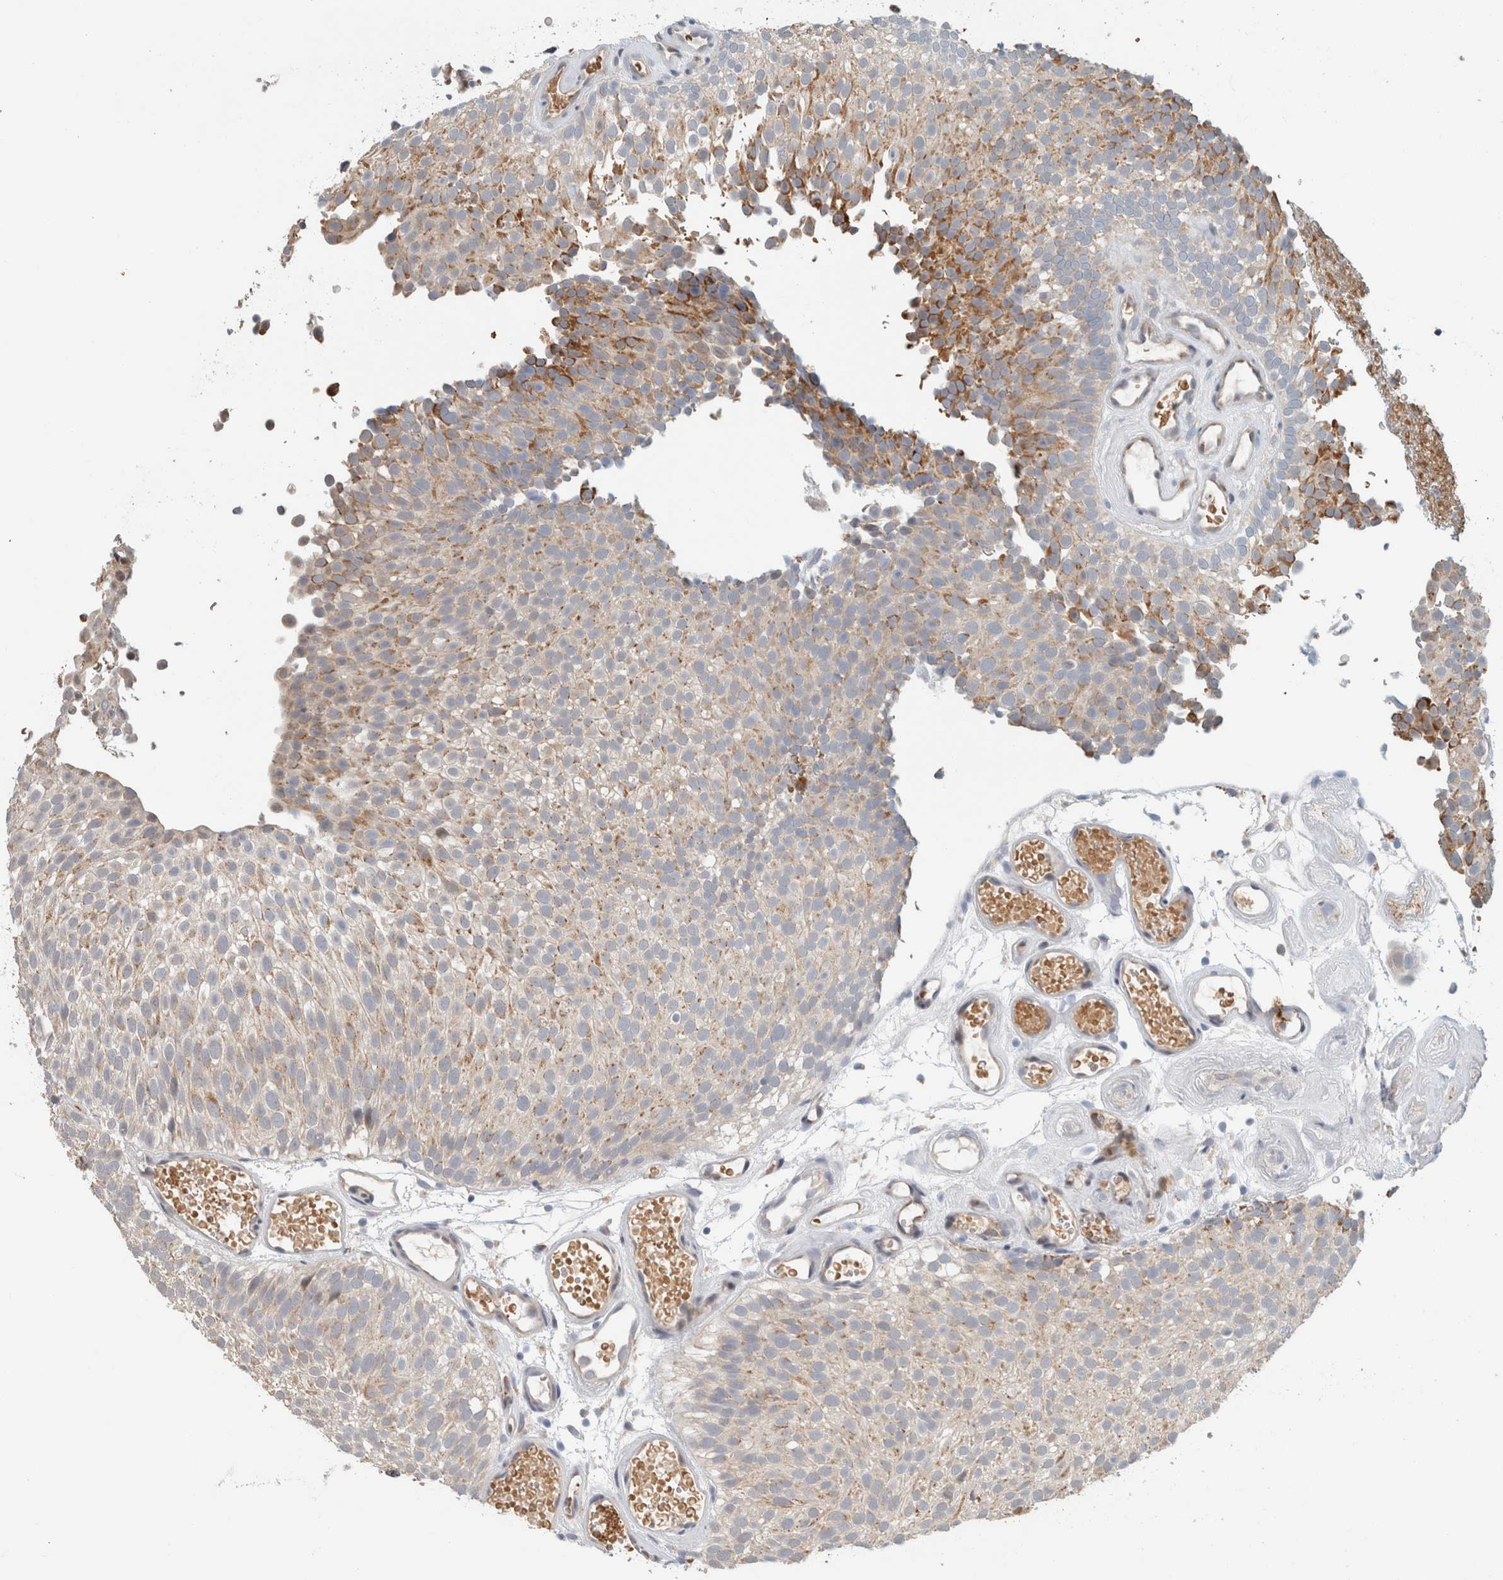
{"staining": {"intensity": "strong", "quantity": "<25%", "location": "cytoplasmic/membranous"}, "tissue": "urothelial cancer", "cell_type": "Tumor cells", "image_type": "cancer", "snomed": [{"axis": "morphology", "description": "Urothelial carcinoma, Low grade"}, {"axis": "topography", "description": "Urinary bladder"}], "caption": "Urothelial cancer stained with immunohistochemistry (IHC) shows strong cytoplasmic/membranous positivity in about <25% of tumor cells.", "gene": "CRAT", "patient": {"sex": "male", "age": 78}}